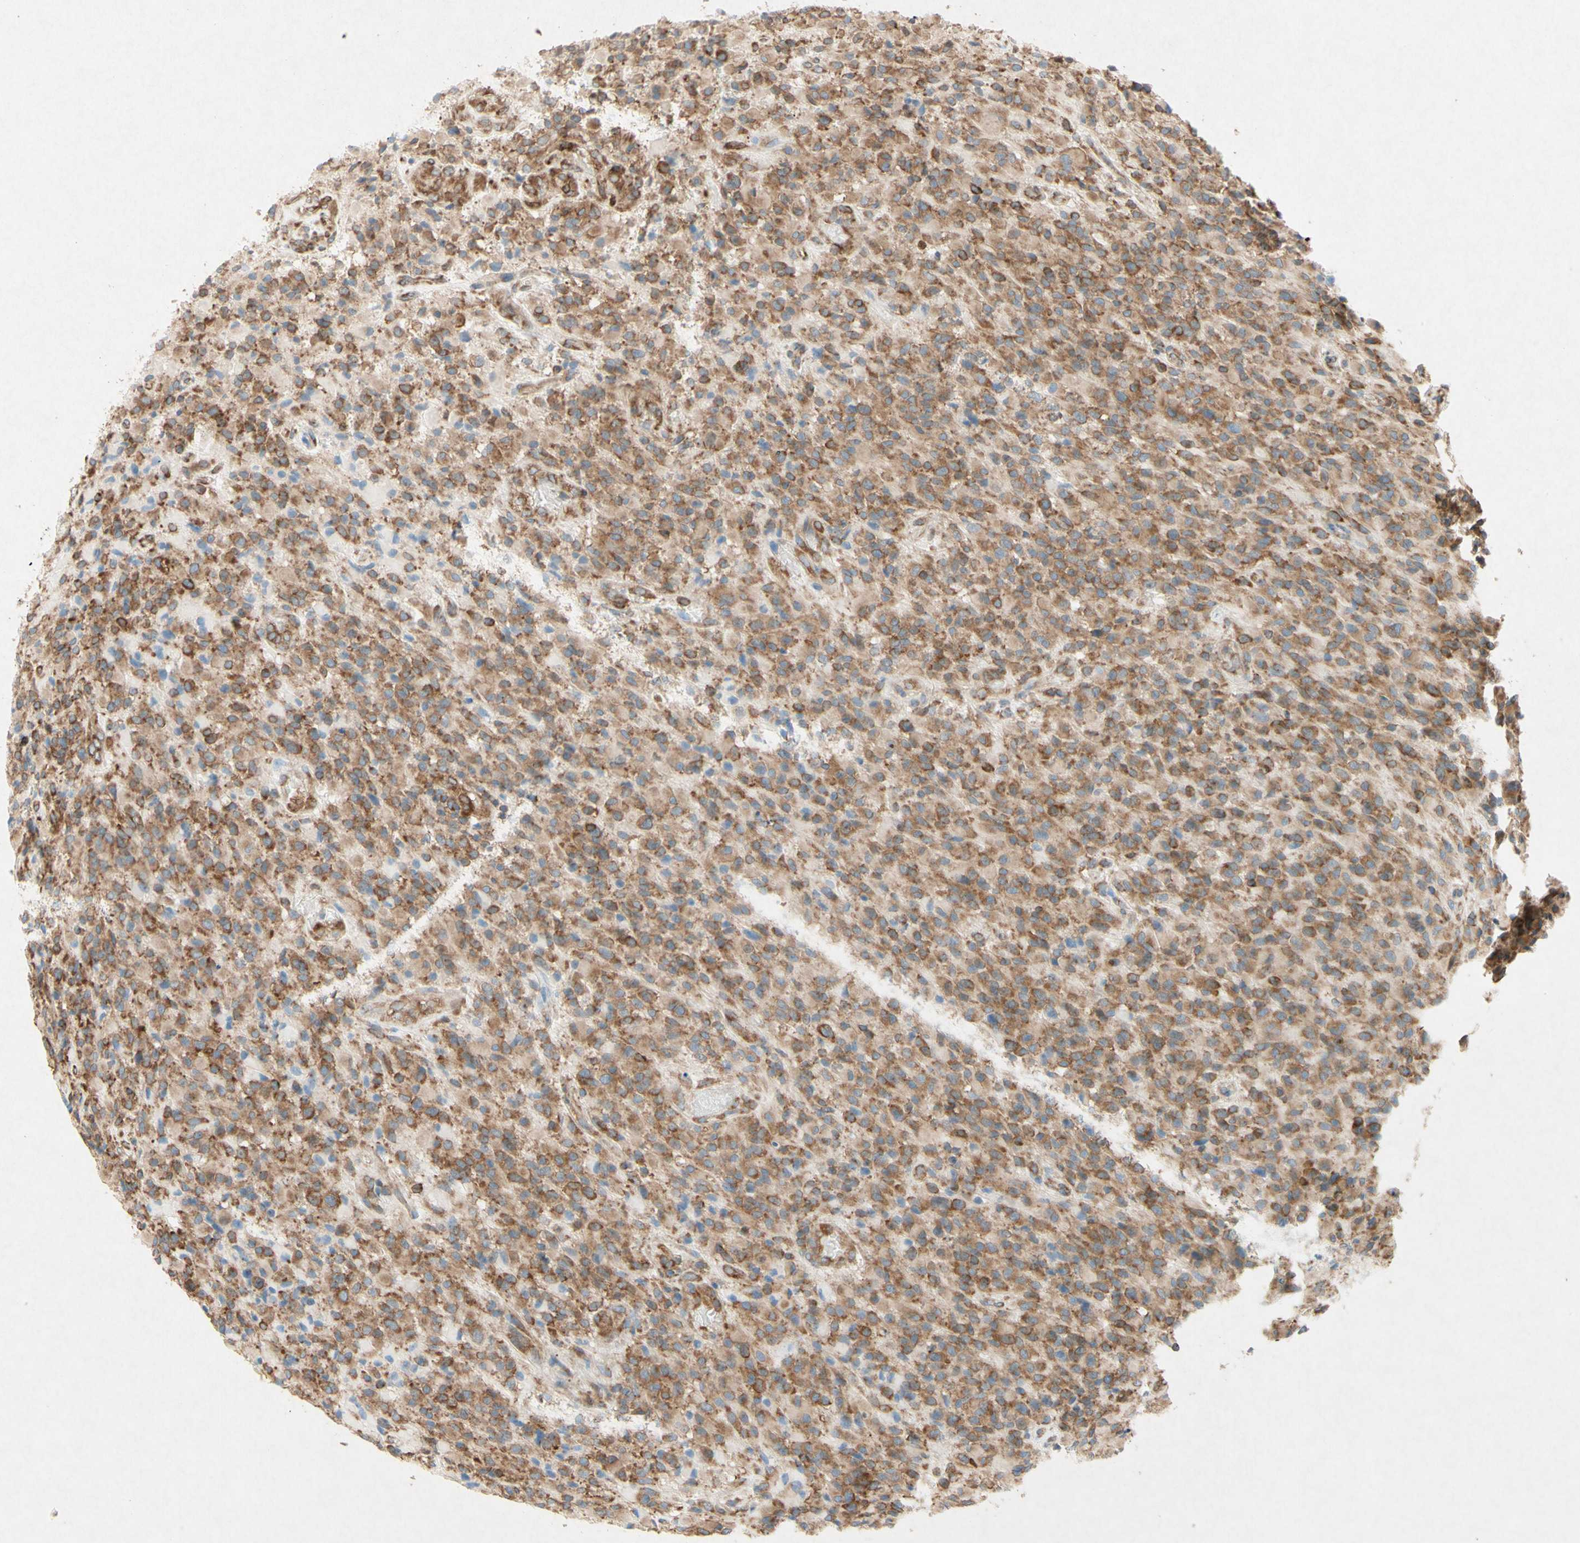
{"staining": {"intensity": "strong", "quantity": ">75%", "location": "cytoplasmic/membranous"}, "tissue": "glioma", "cell_type": "Tumor cells", "image_type": "cancer", "snomed": [{"axis": "morphology", "description": "Glioma, malignant, High grade"}, {"axis": "topography", "description": "Brain"}], "caption": "Malignant glioma (high-grade) stained with DAB (3,3'-diaminobenzidine) immunohistochemistry exhibits high levels of strong cytoplasmic/membranous expression in approximately >75% of tumor cells.", "gene": "PABPC1", "patient": {"sex": "male", "age": 71}}